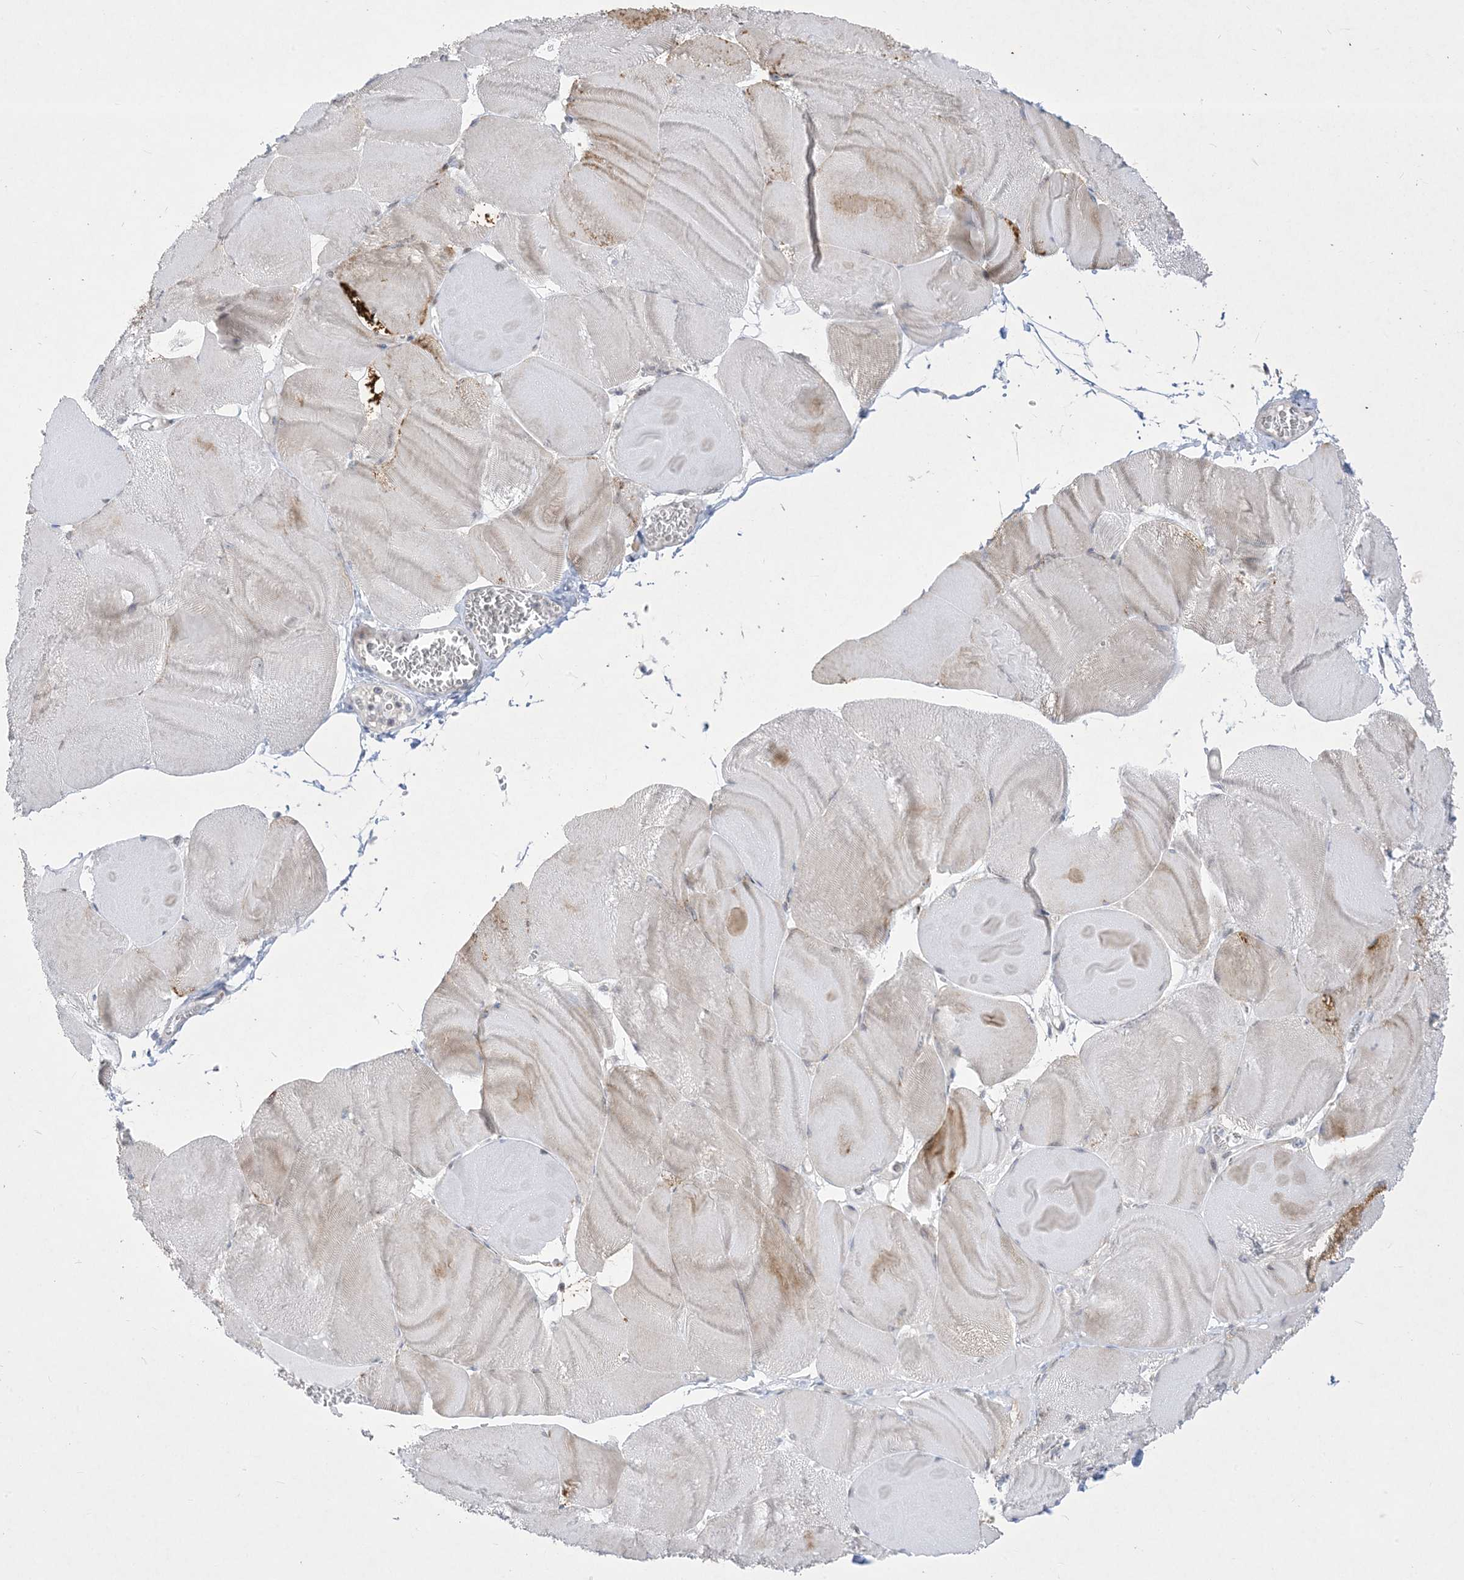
{"staining": {"intensity": "weak", "quantity": "<25%", "location": "cytoplasmic/membranous"}, "tissue": "skeletal muscle", "cell_type": "Myocytes", "image_type": "normal", "snomed": [{"axis": "morphology", "description": "Normal tissue, NOS"}, {"axis": "morphology", "description": "Basal cell carcinoma"}, {"axis": "topography", "description": "Skeletal muscle"}], "caption": "Human skeletal muscle stained for a protein using immunohistochemistry (IHC) reveals no positivity in myocytes.", "gene": "BHLHE40", "patient": {"sex": "female", "age": 64}}